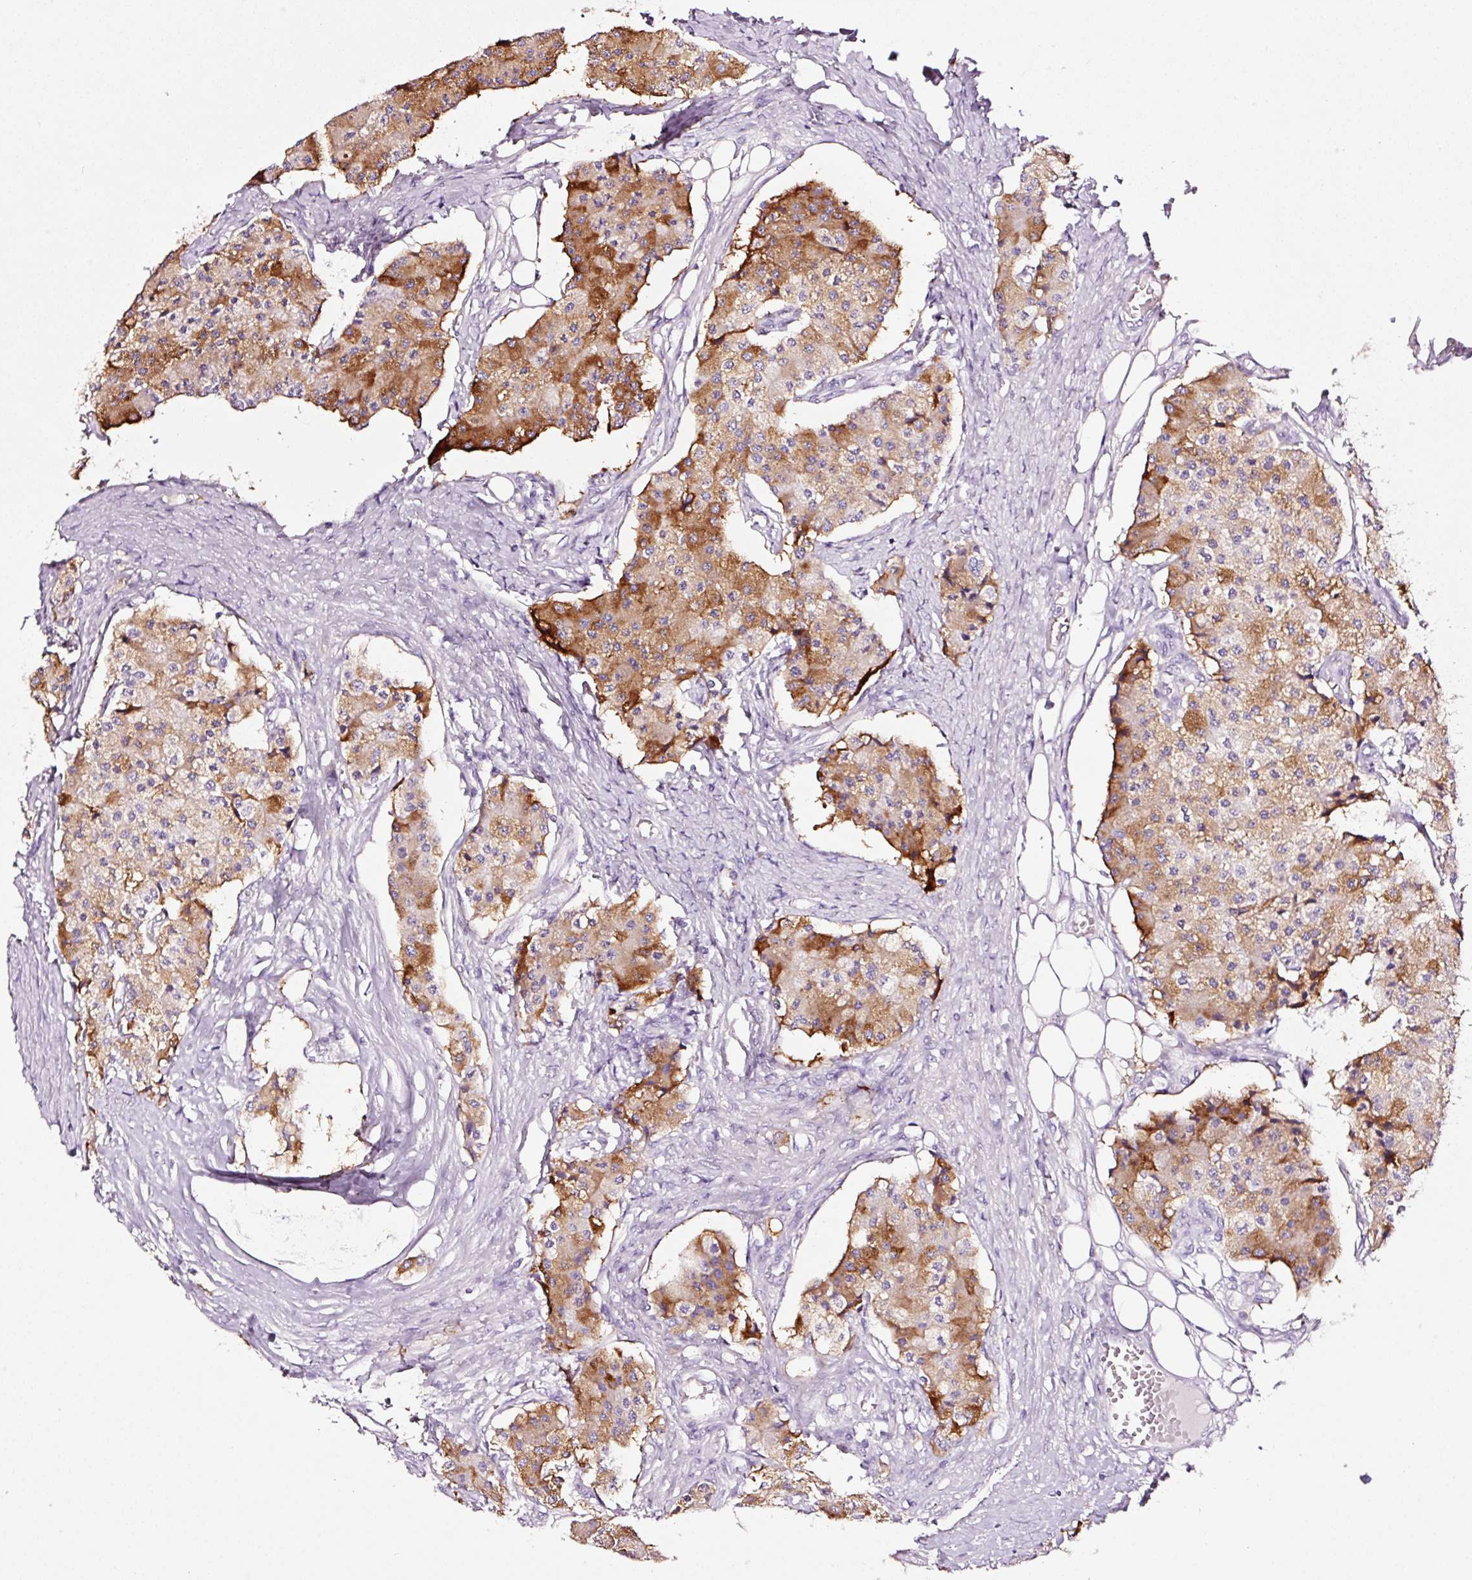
{"staining": {"intensity": "strong", "quantity": "25%-75%", "location": "cytoplasmic/membranous"}, "tissue": "carcinoid", "cell_type": "Tumor cells", "image_type": "cancer", "snomed": [{"axis": "morphology", "description": "Carcinoid, malignant, NOS"}, {"axis": "topography", "description": "Colon"}], "caption": "Protein expression analysis of malignant carcinoid exhibits strong cytoplasmic/membranous staining in about 25%-75% of tumor cells.", "gene": "PAM", "patient": {"sex": "female", "age": 52}}